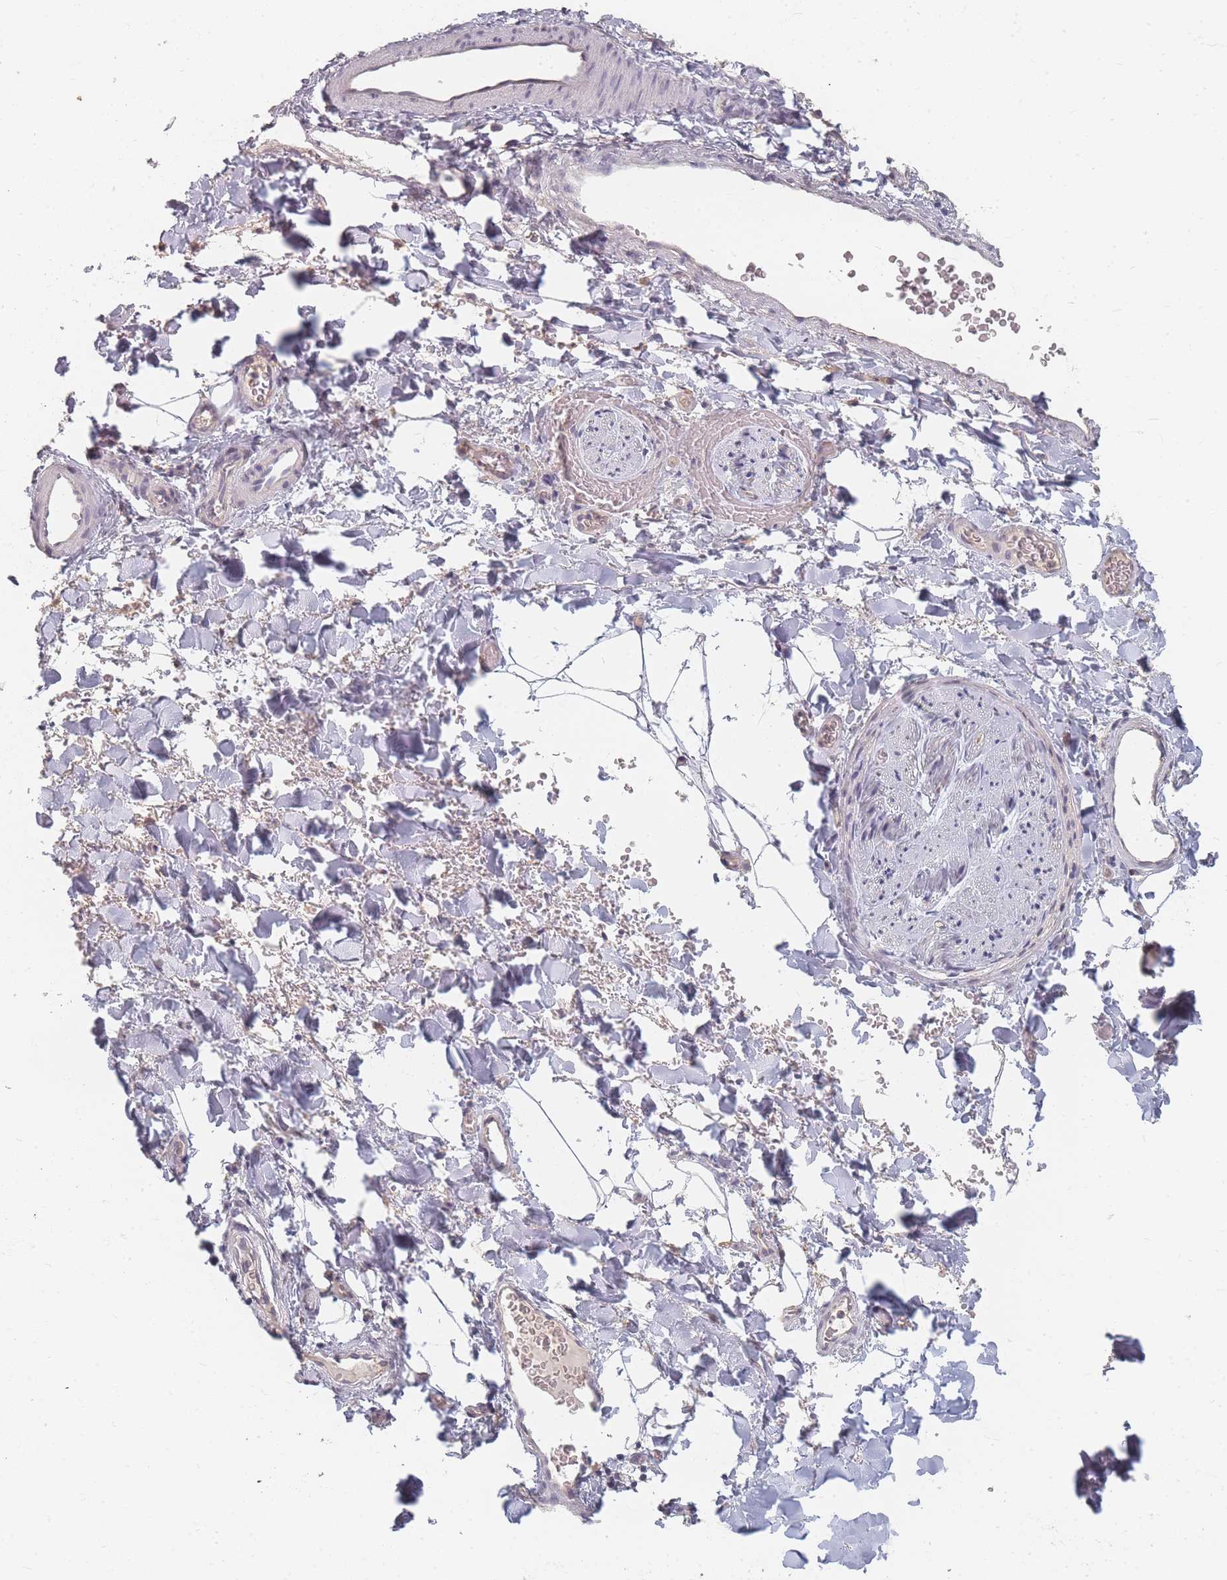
{"staining": {"intensity": "negative", "quantity": "none", "location": "none"}, "tissue": "adipose tissue", "cell_type": "Adipocytes", "image_type": "normal", "snomed": [{"axis": "morphology", "description": "Normal tissue, NOS"}, {"axis": "morphology", "description": "Carcinoma, NOS"}, {"axis": "topography", "description": "Pancreas"}, {"axis": "topography", "description": "Peripheral nerve tissue"}], "caption": "Protein analysis of normal adipose tissue reveals no significant staining in adipocytes. (DAB immunohistochemistry (IHC) with hematoxylin counter stain).", "gene": "RFTN1", "patient": {"sex": "female", "age": 29}}